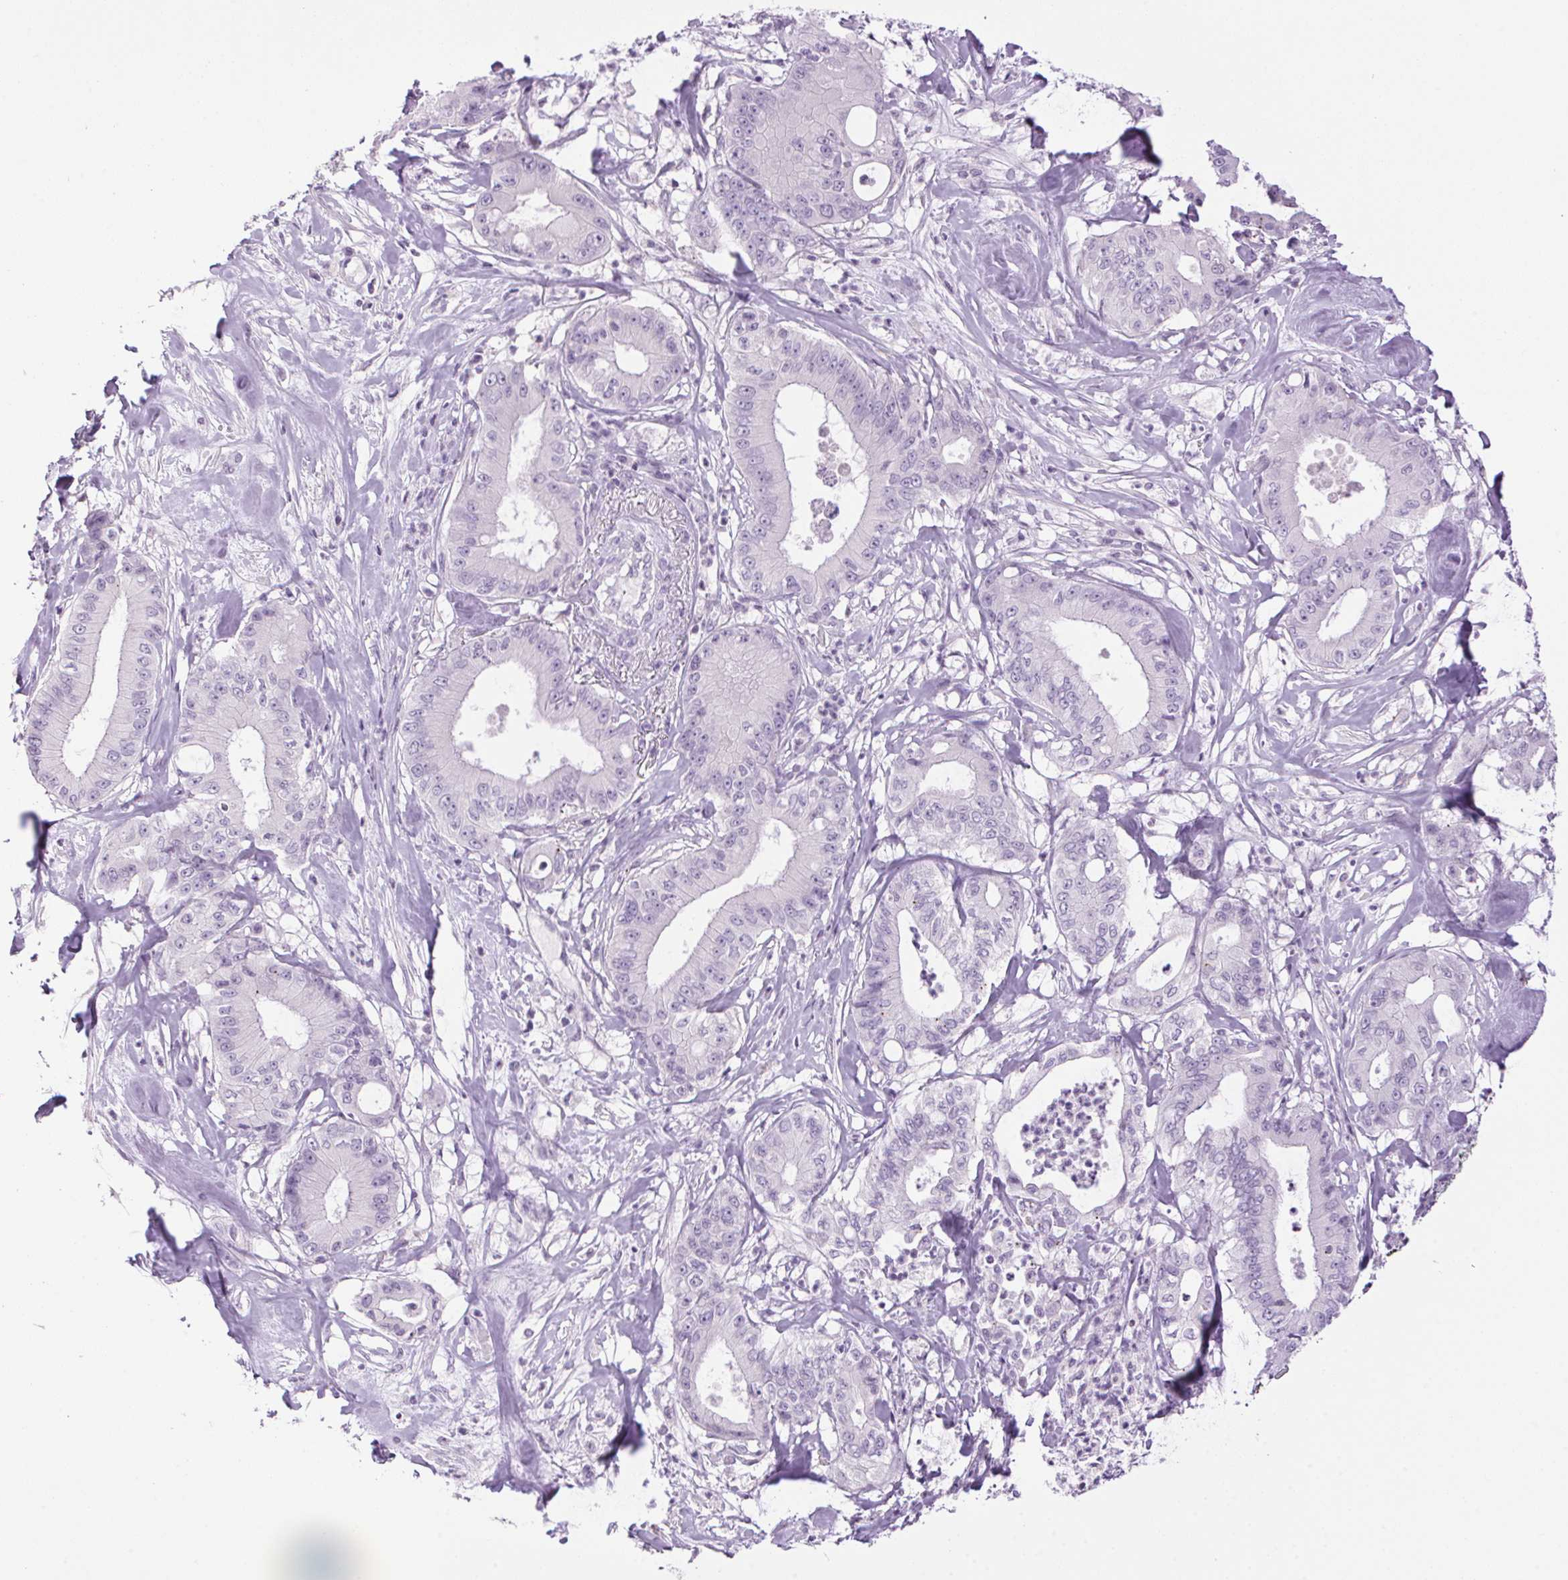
{"staining": {"intensity": "negative", "quantity": "none", "location": "none"}, "tissue": "pancreatic cancer", "cell_type": "Tumor cells", "image_type": "cancer", "snomed": [{"axis": "morphology", "description": "Adenocarcinoma, NOS"}, {"axis": "topography", "description": "Pancreas"}], "caption": "Immunohistochemistry (IHC) image of adenocarcinoma (pancreatic) stained for a protein (brown), which shows no positivity in tumor cells.", "gene": "TMEM88B", "patient": {"sex": "male", "age": 71}}